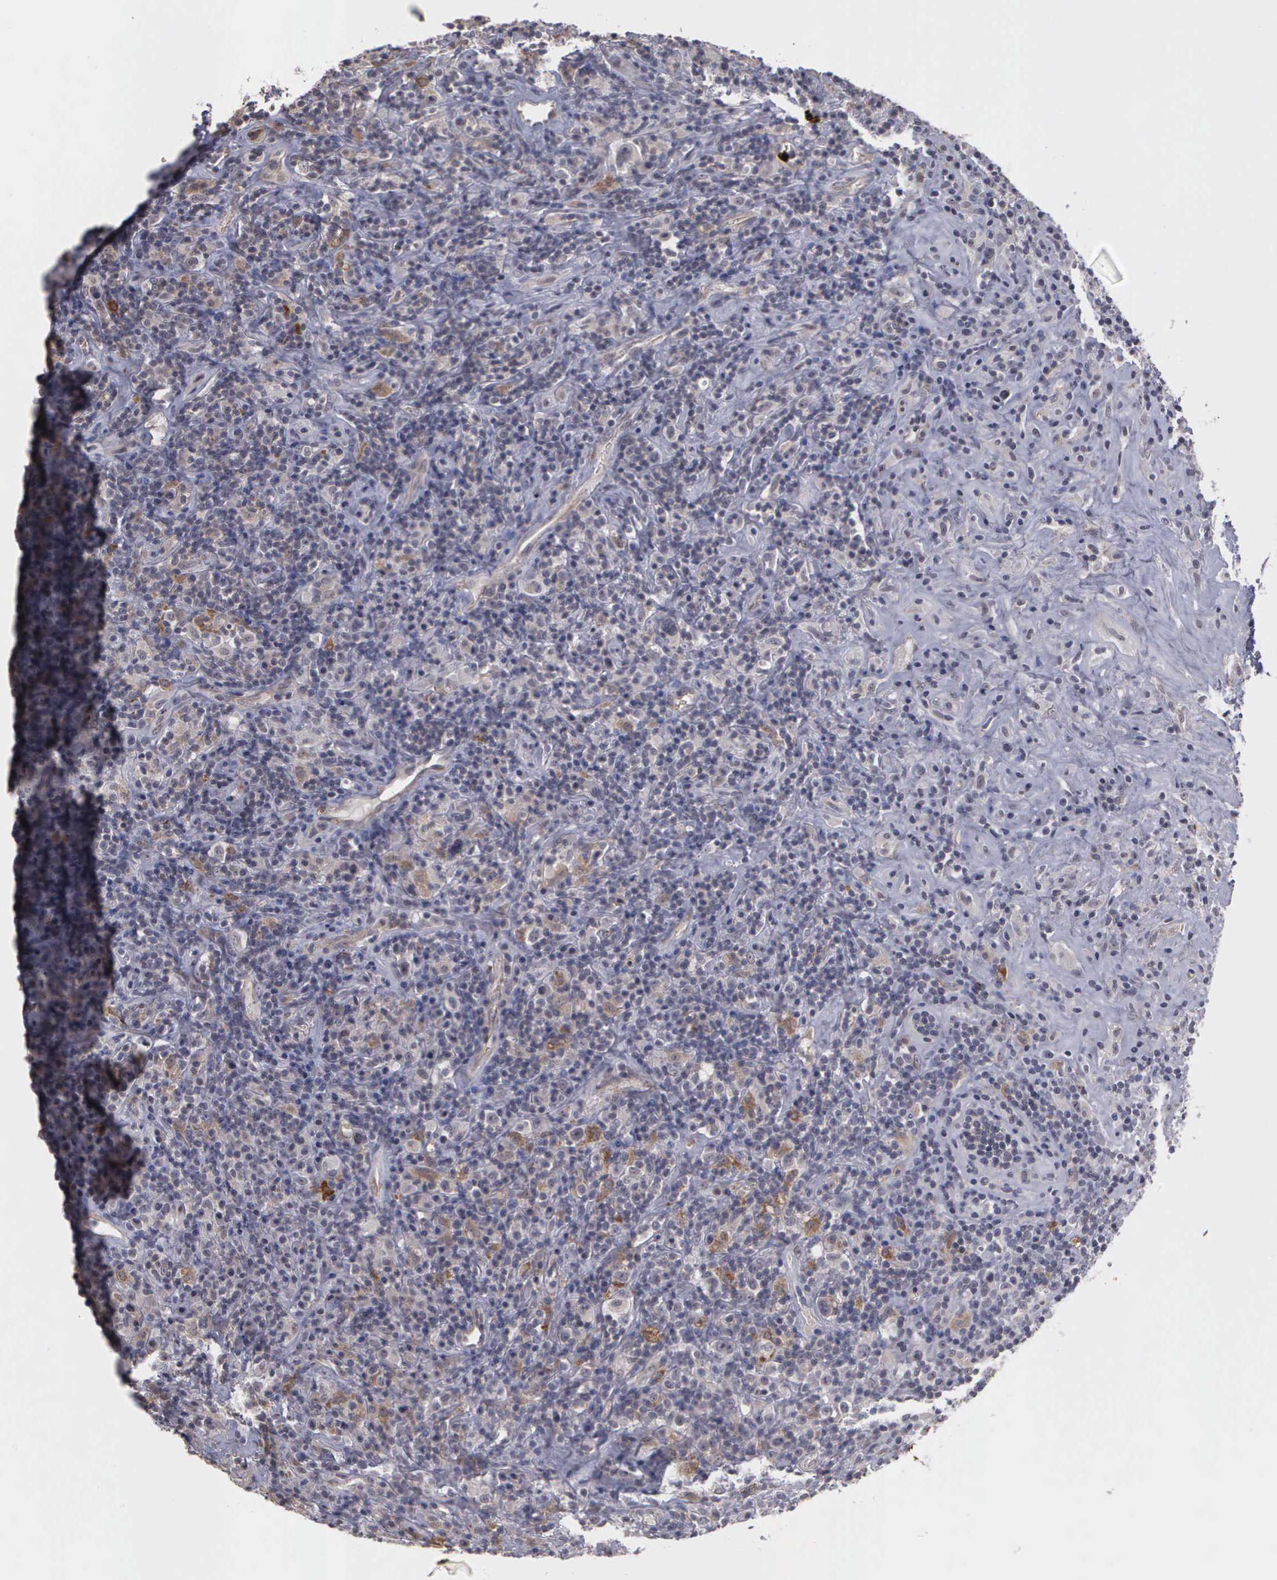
{"staining": {"intensity": "weak", "quantity": "<25%", "location": "cytoplasmic/membranous"}, "tissue": "lymphoma", "cell_type": "Tumor cells", "image_type": "cancer", "snomed": [{"axis": "morphology", "description": "Hodgkin's disease, NOS"}, {"axis": "topography", "description": "Lymph node"}], "caption": "DAB immunohistochemical staining of human lymphoma demonstrates no significant staining in tumor cells. Nuclei are stained in blue.", "gene": "MMP9", "patient": {"sex": "male", "age": 46}}